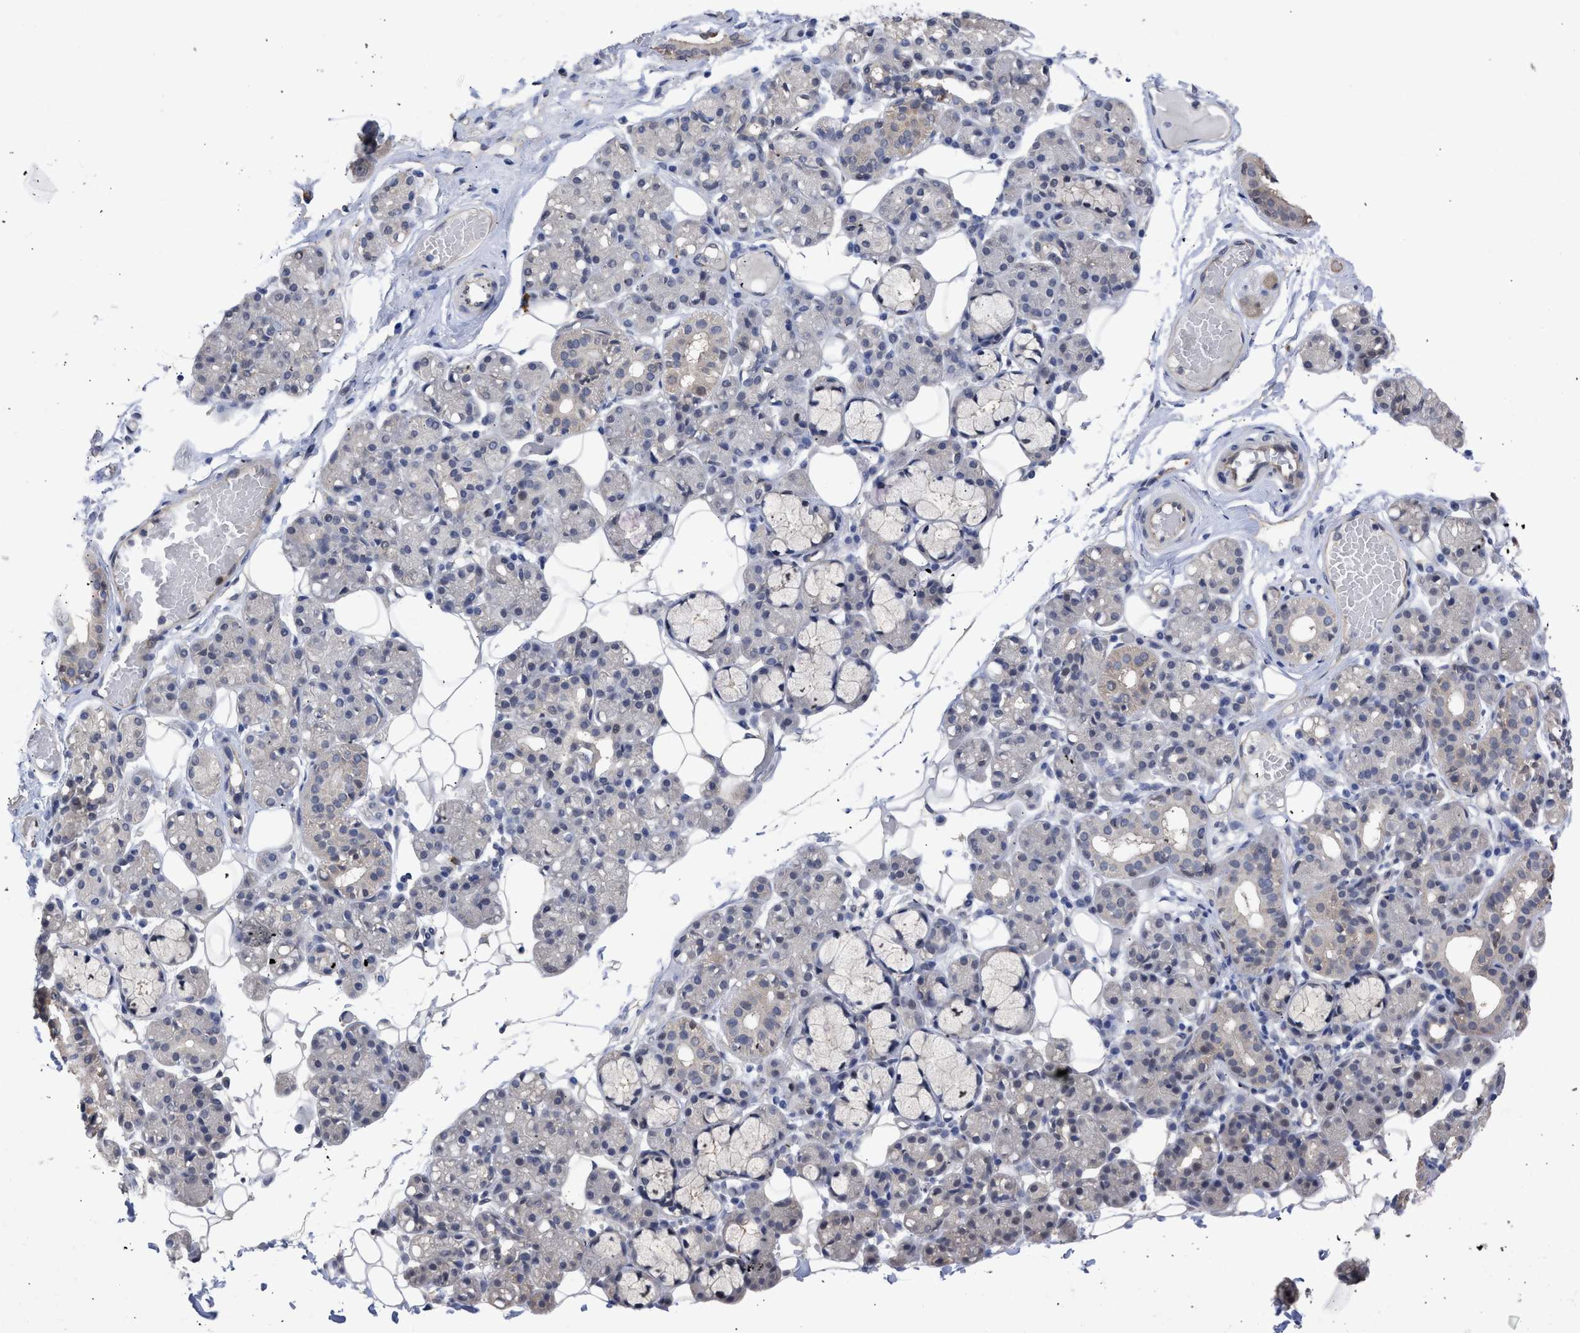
{"staining": {"intensity": "weak", "quantity": "<25%", "location": "cytoplasmic/membranous"}, "tissue": "salivary gland", "cell_type": "Glandular cells", "image_type": "normal", "snomed": [{"axis": "morphology", "description": "Normal tissue, NOS"}, {"axis": "topography", "description": "Salivary gland"}], "caption": "IHC histopathology image of benign salivary gland: human salivary gland stained with DAB displays no significant protein staining in glandular cells. (DAB (3,3'-diaminobenzidine) immunohistochemistry, high magnification).", "gene": "THRA", "patient": {"sex": "male", "age": 63}}